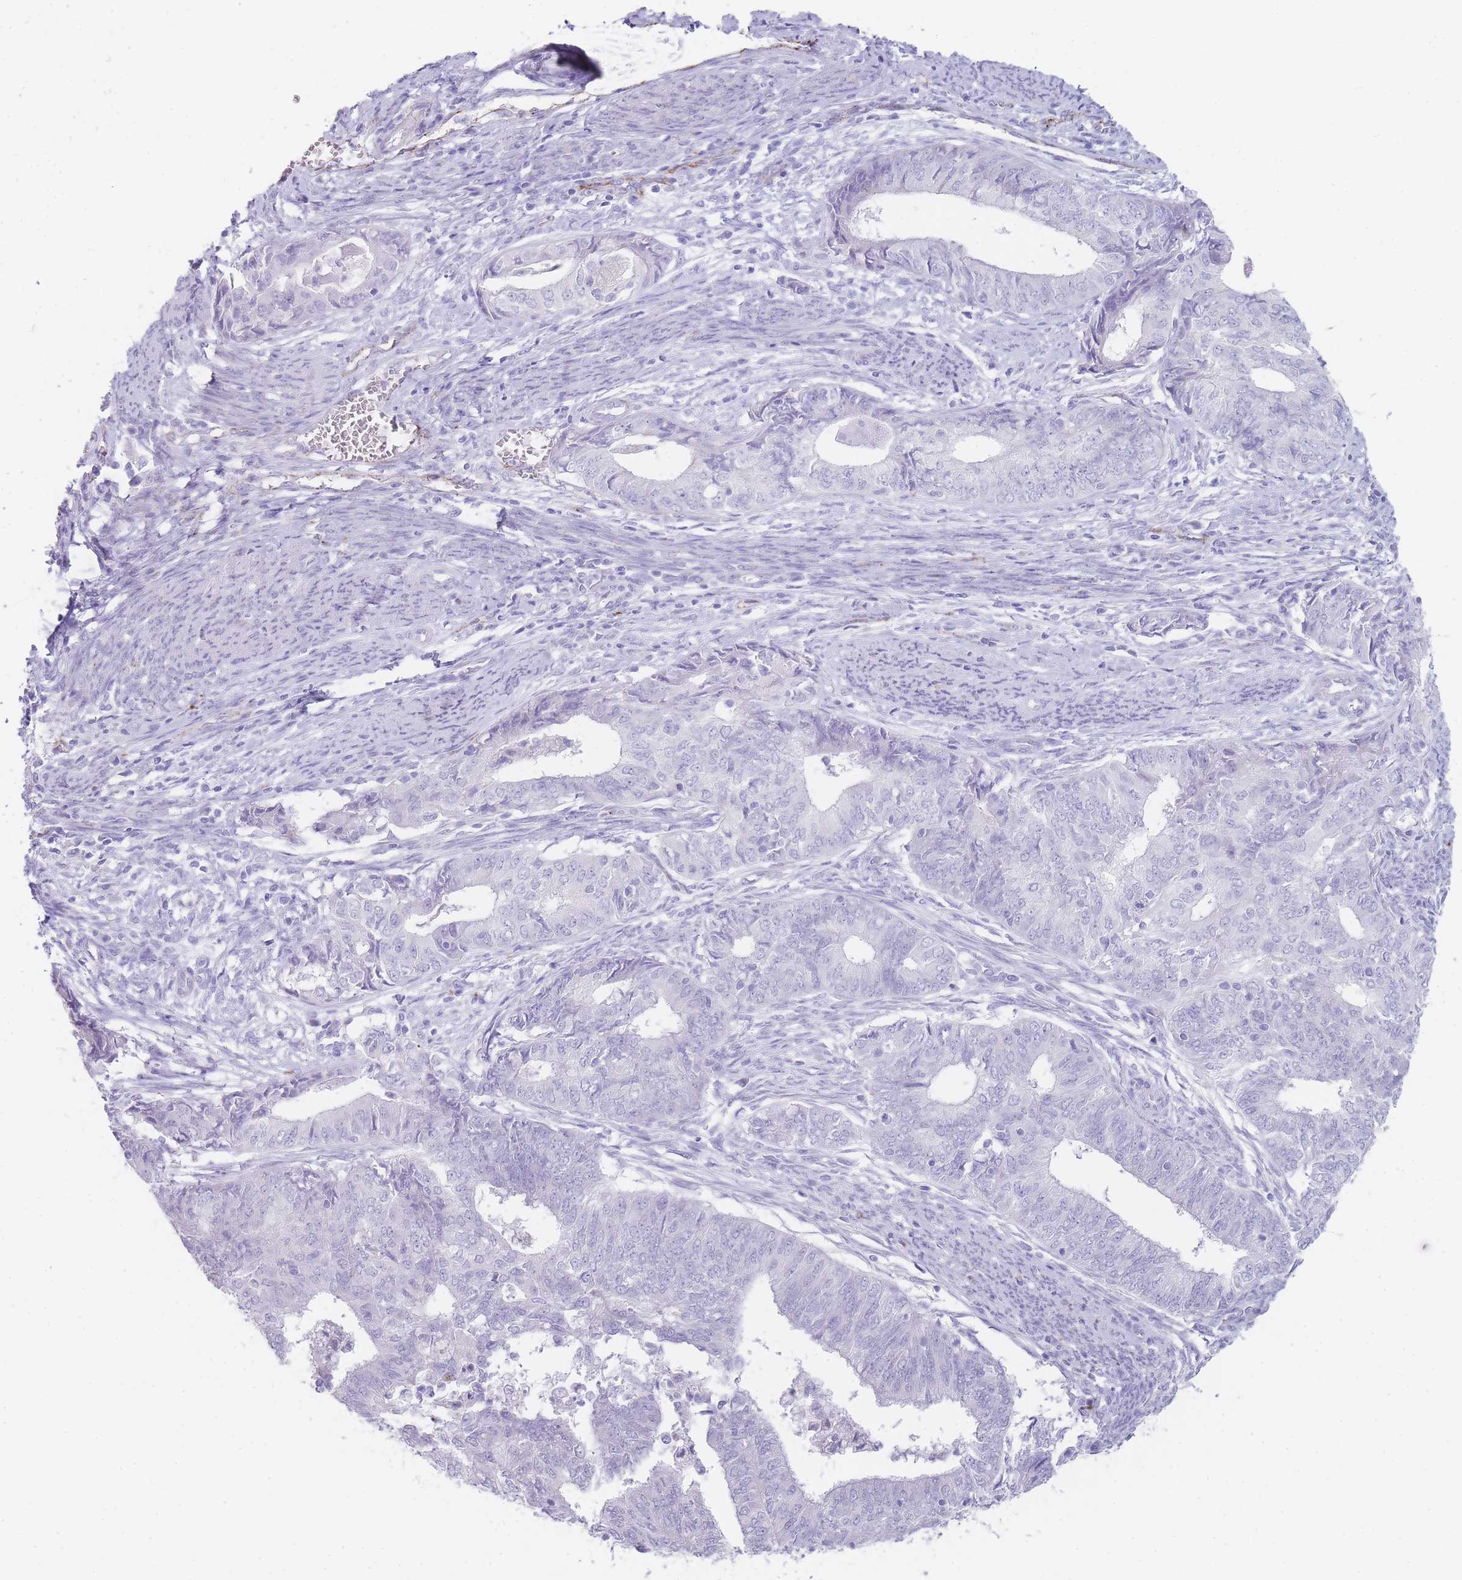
{"staining": {"intensity": "negative", "quantity": "none", "location": "none"}, "tissue": "endometrial cancer", "cell_type": "Tumor cells", "image_type": "cancer", "snomed": [{"axis": "morphology", "description": "Adenocarcinoma, NOS"}, {"axis": "topography", "description": "Endometrium"}], "caption": "The IHC photomicrograph has no significant staining in tumor cells of endometrial cancer (adenocarcinoma) tissue. Nuclei are stained in blue.", "gene": "RHO", "patient": {"sex": "female", "age": 62}}